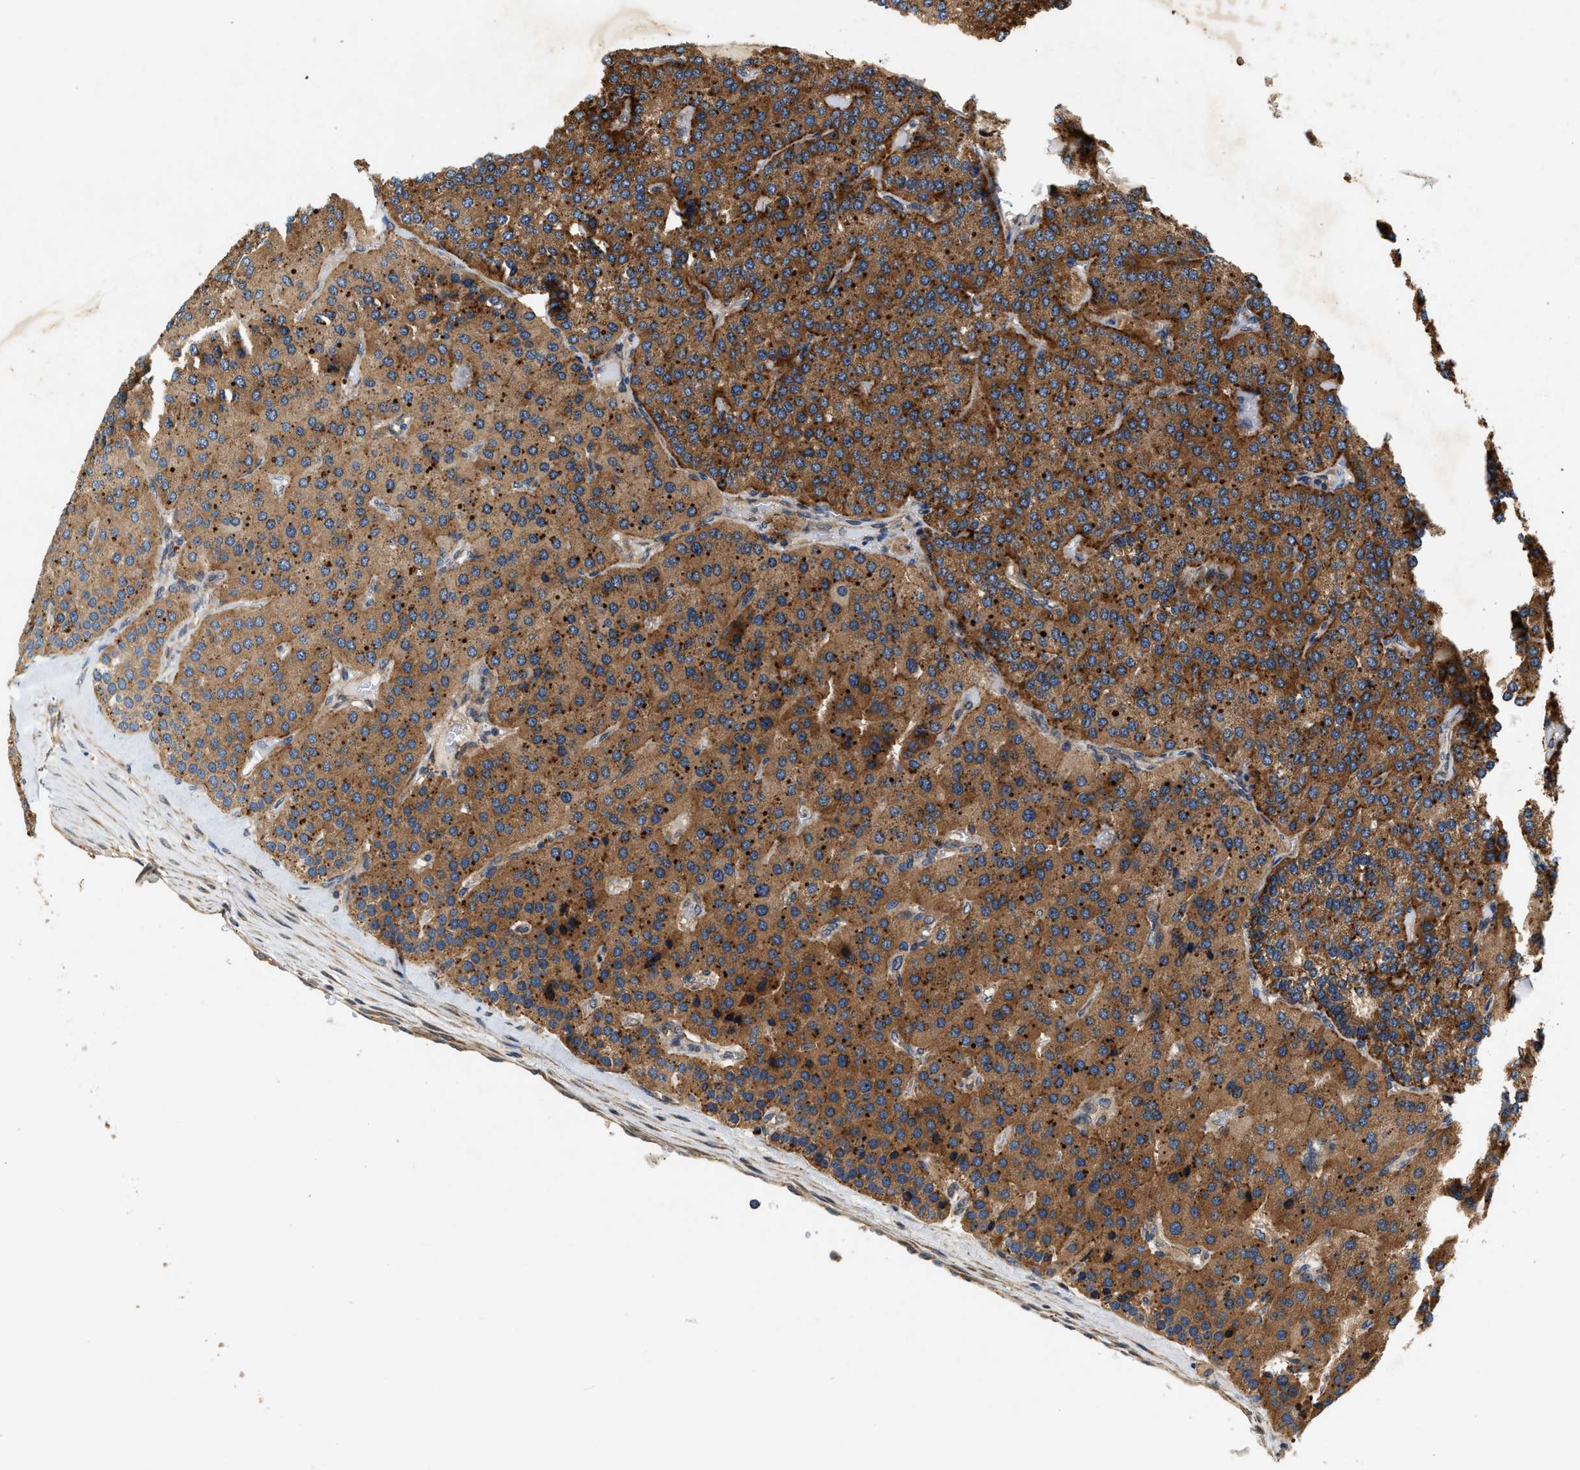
{"staining": {"intensity": "strong", "quantity": ">75%", "location": "cytoplasmic/membranous"}, "tissue": "parathyroid gland", "cell_type": "Glandular cells", "image_type": "normal", "snomed": [{"axis": "morphology", "description": "Normal tissue, NOS"}, {"axis": "morphology", "description": "Adenoma, NOS"}, {"axis": "topography", "description": "Parathyroid gland"}], "caption": "Strong cytoplasmic/membranous protein positivity is present in about >75% of glandular cells in parathyroid gland.", "gene": "DUSP10", "patient": {"sex": "female", "age": 86}}